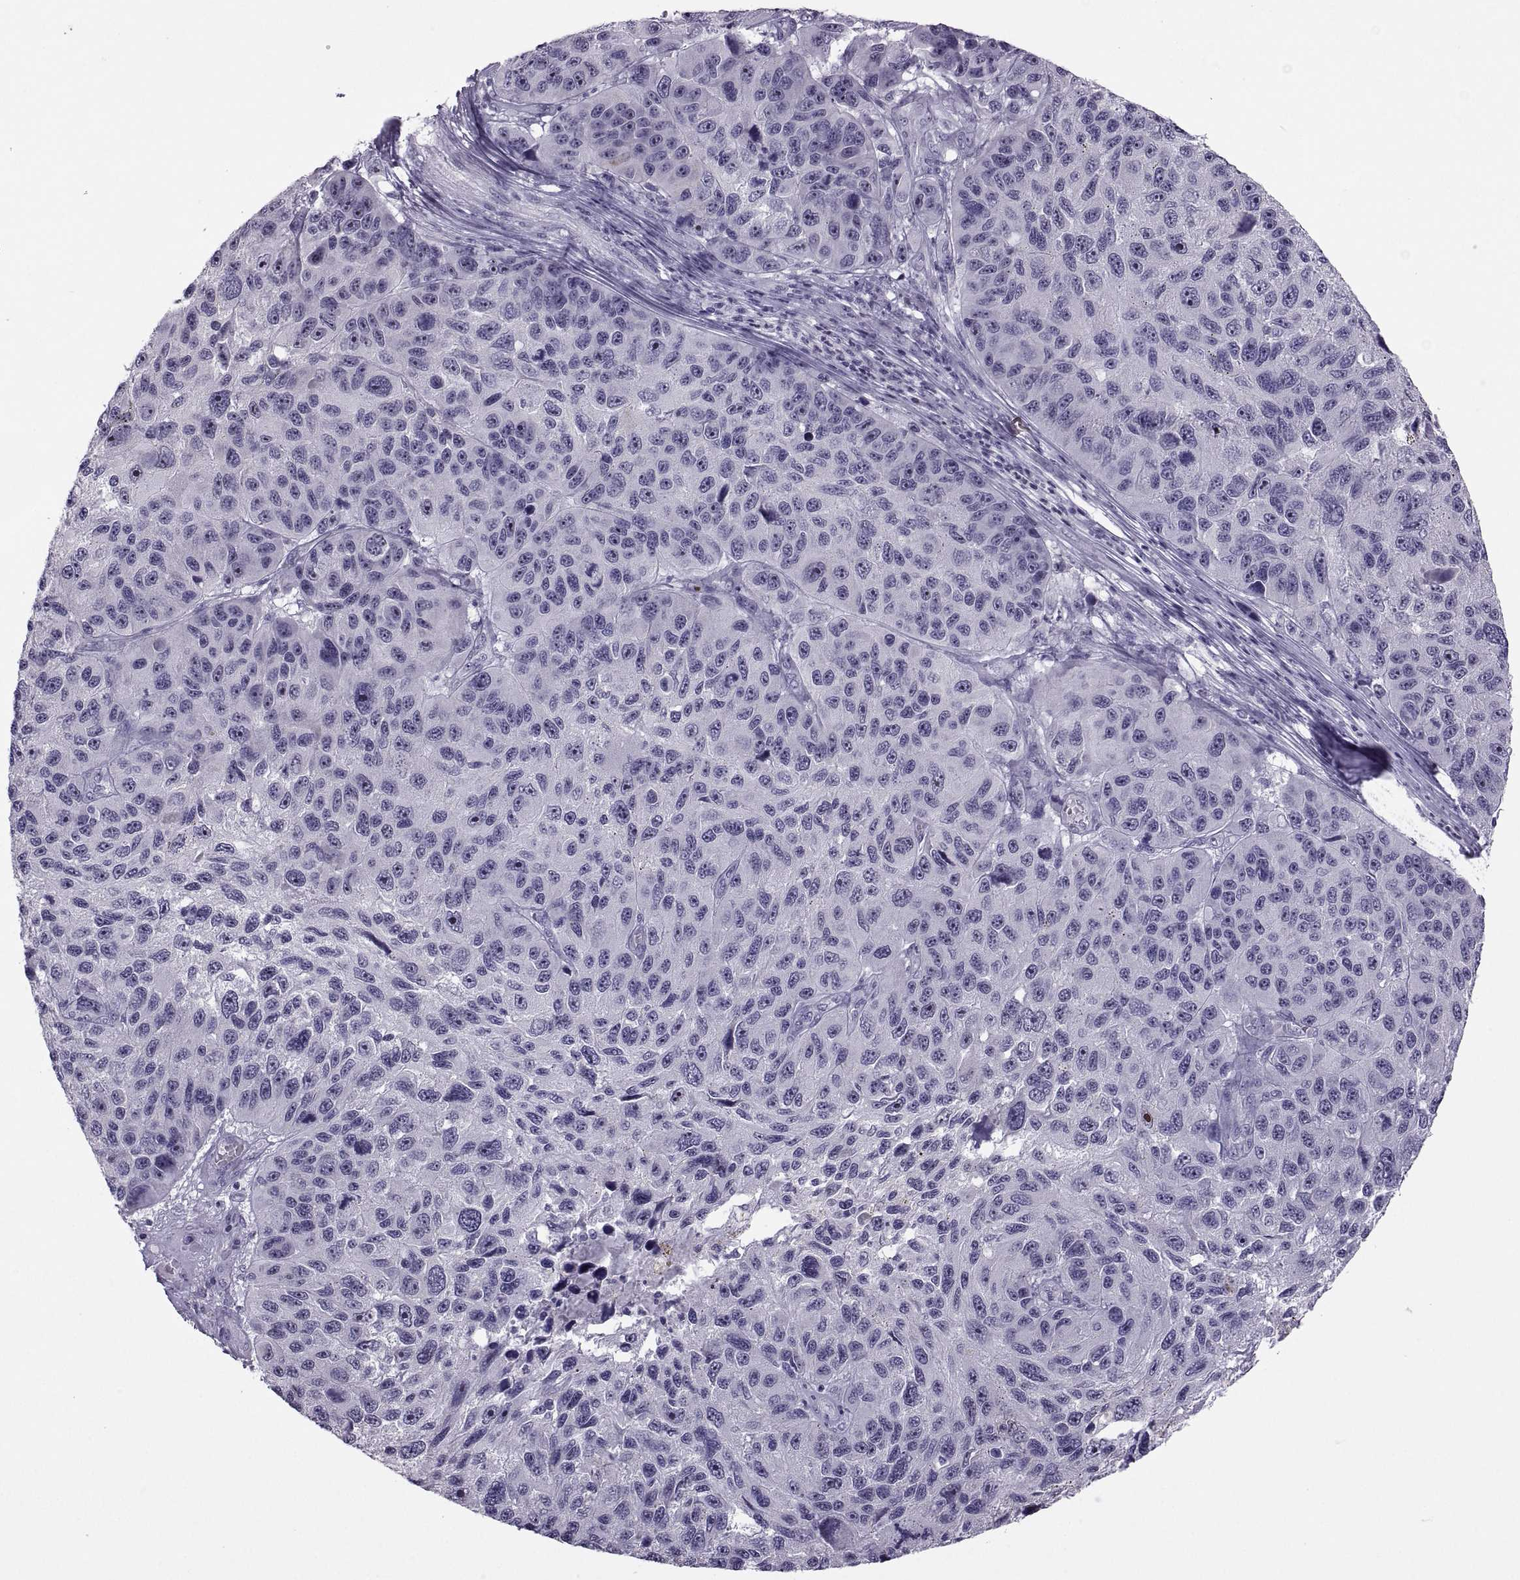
{"staining": {"intensity": "negative", "quantity": "none", "location": "none"}, "tissue": "melanoma", "cell_type": "Tumor cells", "image_type": "cancer", "snomed": [{"axis": "morphology", "description": "Malignant melanoma, NOS"}, {"axis": "topography", "description": "Skin"}], "caption": "DAB immunohistochemical staining of melanoma displays no significant positivity in tumor cells. (DAB (3,3'-diaminobenzidine) immunohistochemistry (IHC) visualized using brightfield microscopy, high magnification).", "gene": "ASIC2", "patient": {"sex": "male", "age": 53}}